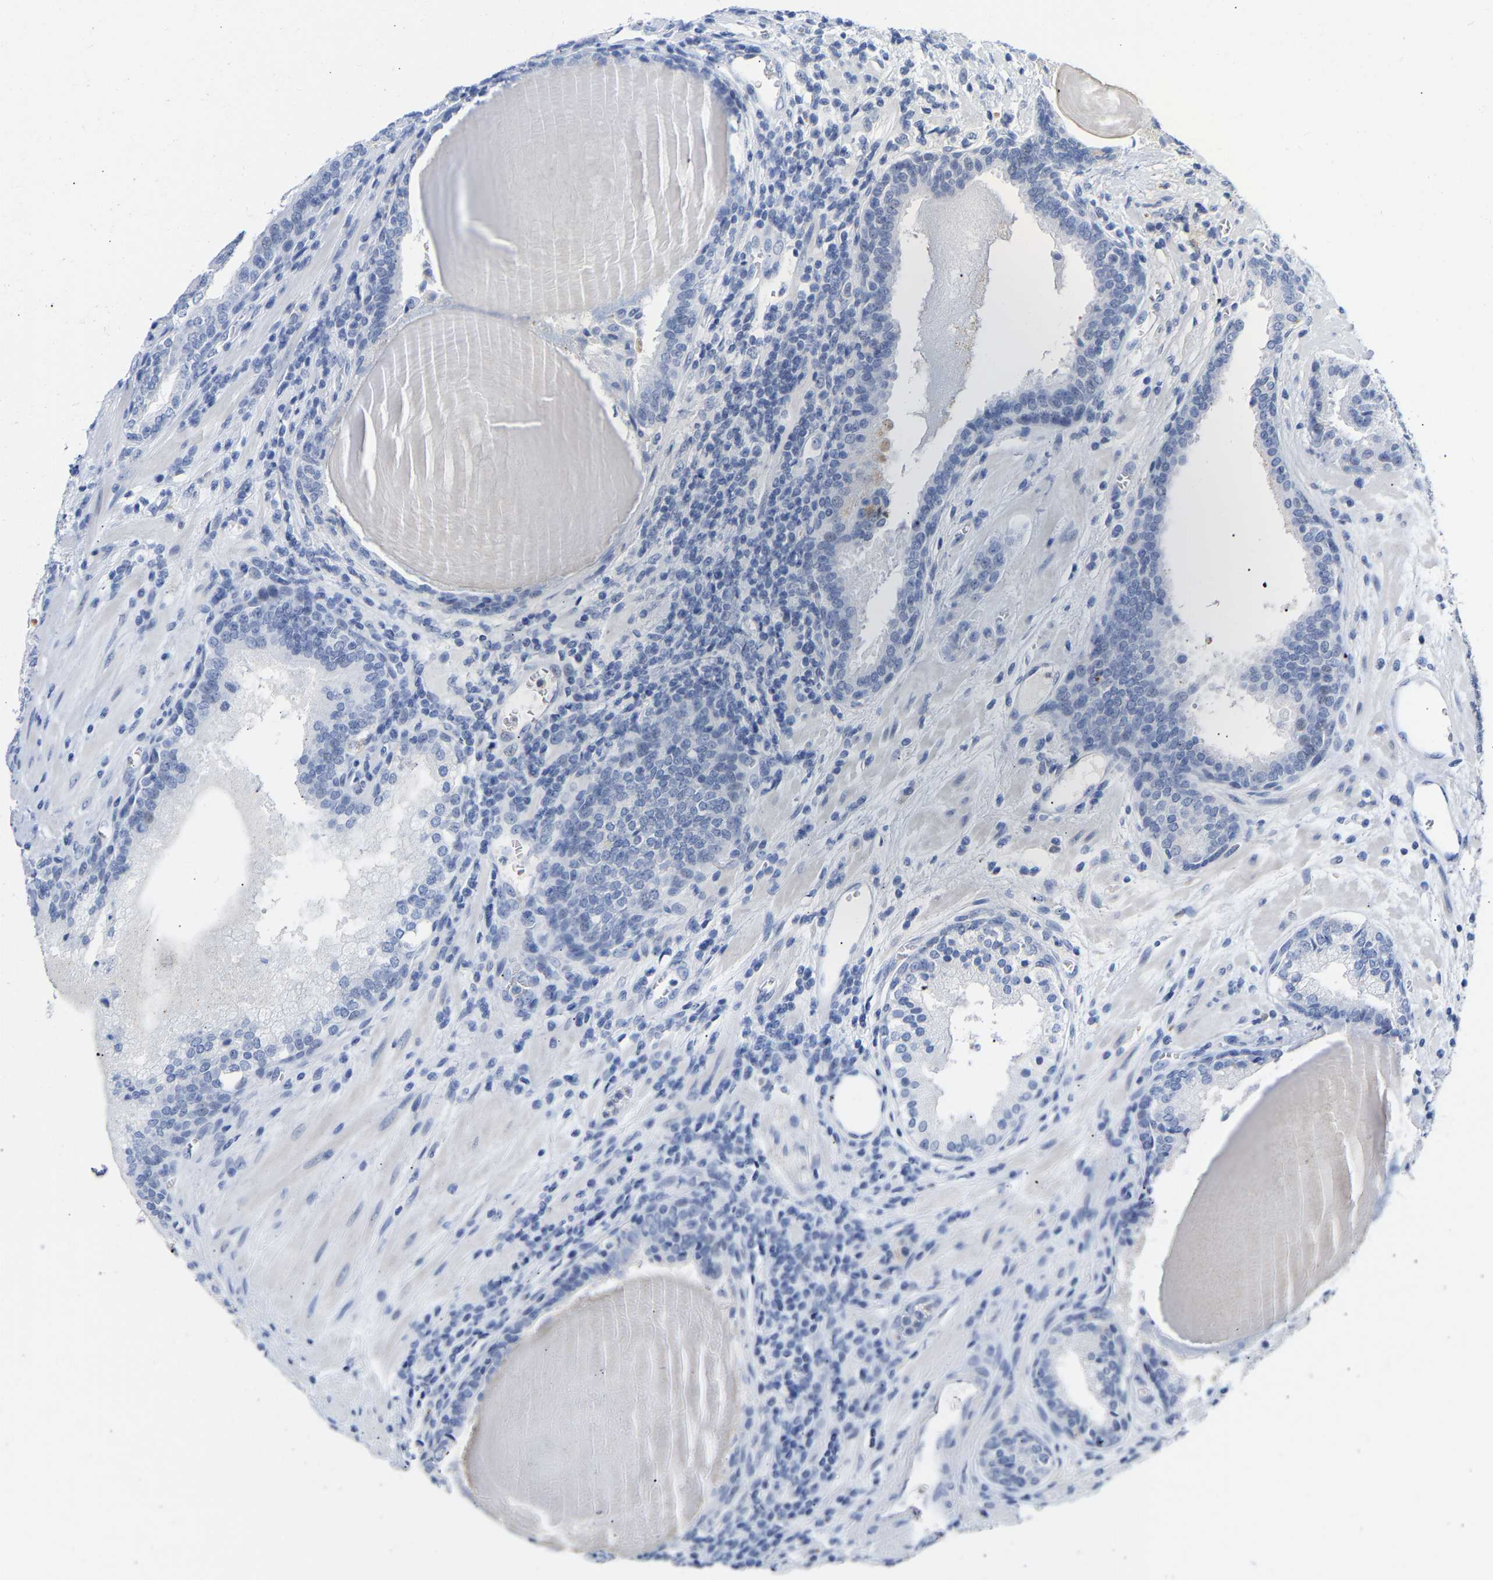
{"staining": {"intensity": "negative", "quantity": "none", "location": "none"}, "tissue": "prostate cancer", "cell_type": "Tumor cells", "image_type": "cancer", "snomed": [{"axis": "morphology", "description": "Adenocarcinoma, High grade"}, {"axis": "topography", "description": "Prostate"}], "caption": "Immunohistochemical staining of prostate adenocarcinoma (high-grade) displays no significant staining in tumor cells.", "gene": "AMPH", "patient": {"sex": "male", "age": 60}}